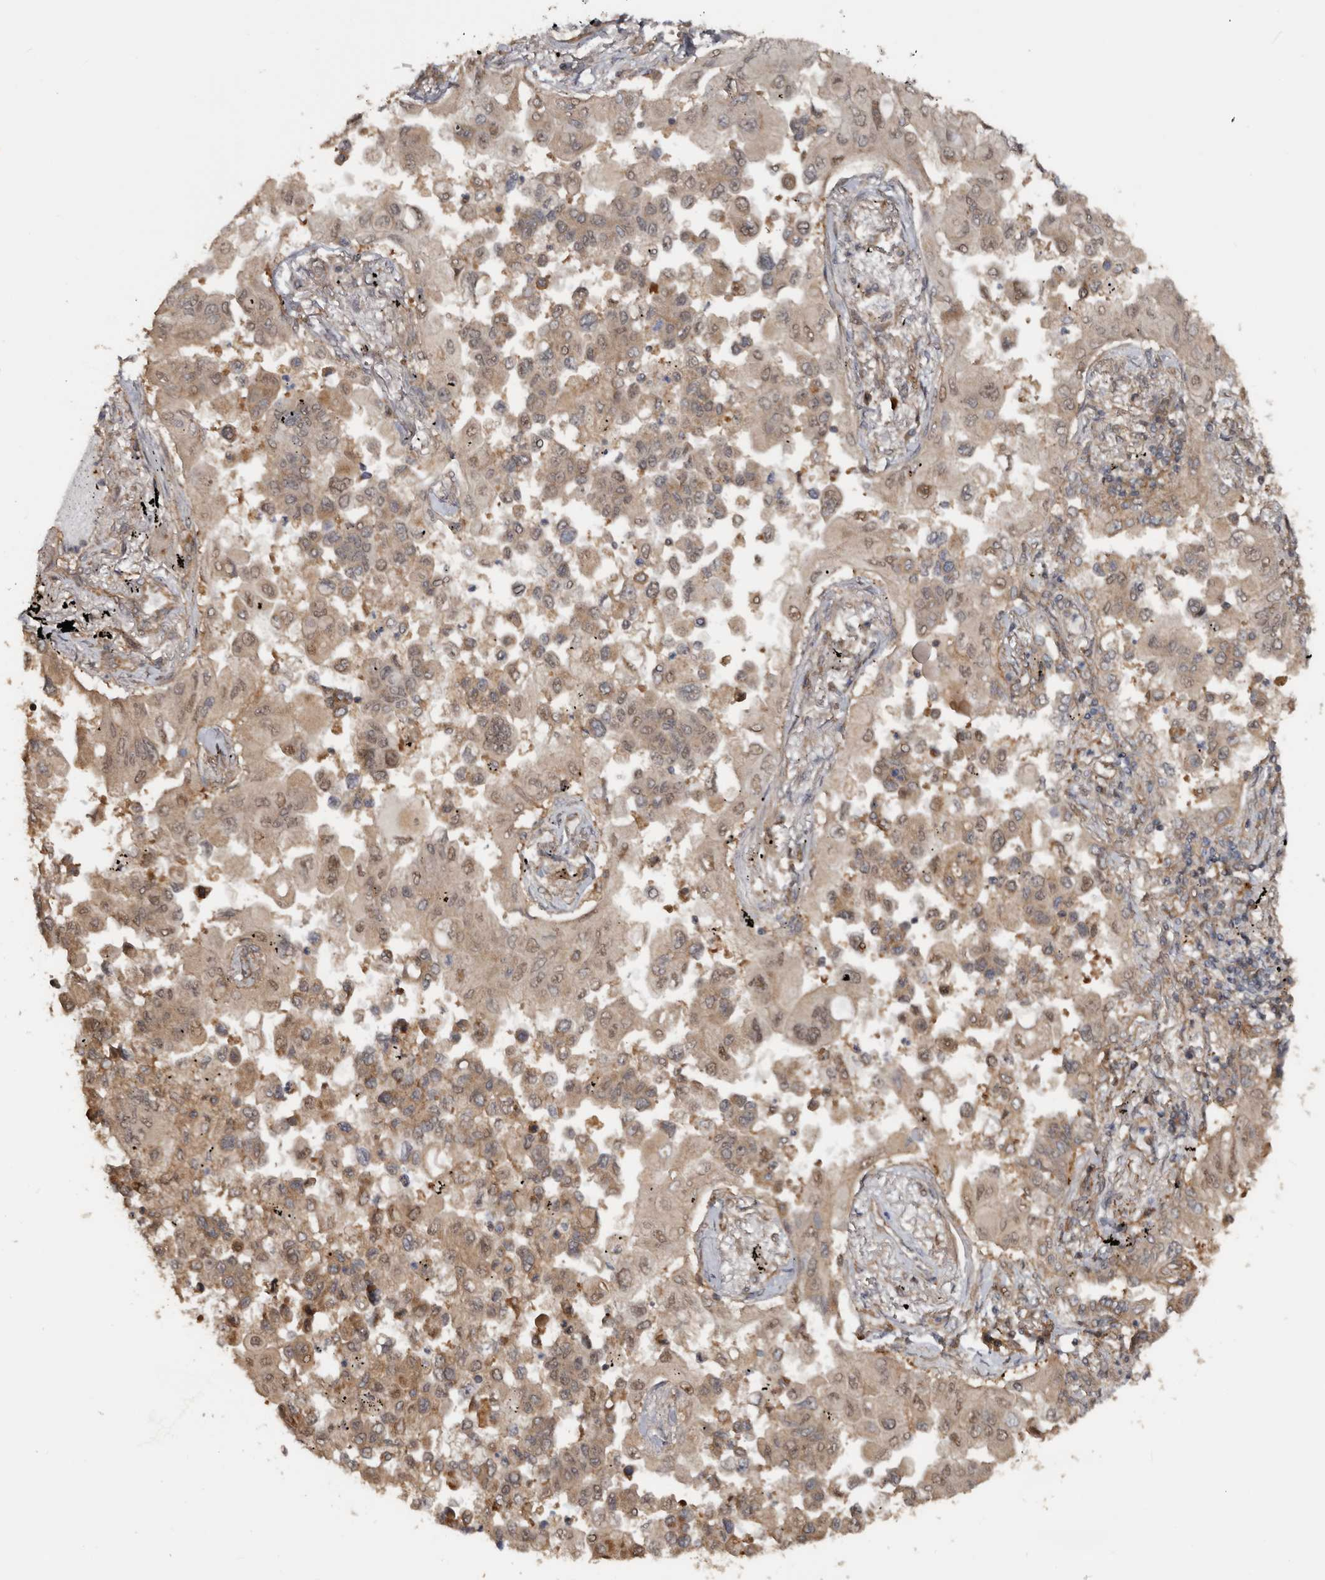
{"staining": {"intensity": "weak", "quantity": ">75%", "location": "cytoplasmic/membranous,nuclear"}, "tissue": "lung cancer", "cell_type": "Tumor cells", "image_type": "cancer", "snomed": [{"axis": "morphology", "description": "Adenocarcinoma, NOS"}, {"axis": "topography", "description": "Lung"}], "caption": "Human lung adenocarcinoma stained with a protein marker displays weak staining in tumor cells.", "gene": "EXOC3L1", "patient": {"sex": "female", "age": 67}}